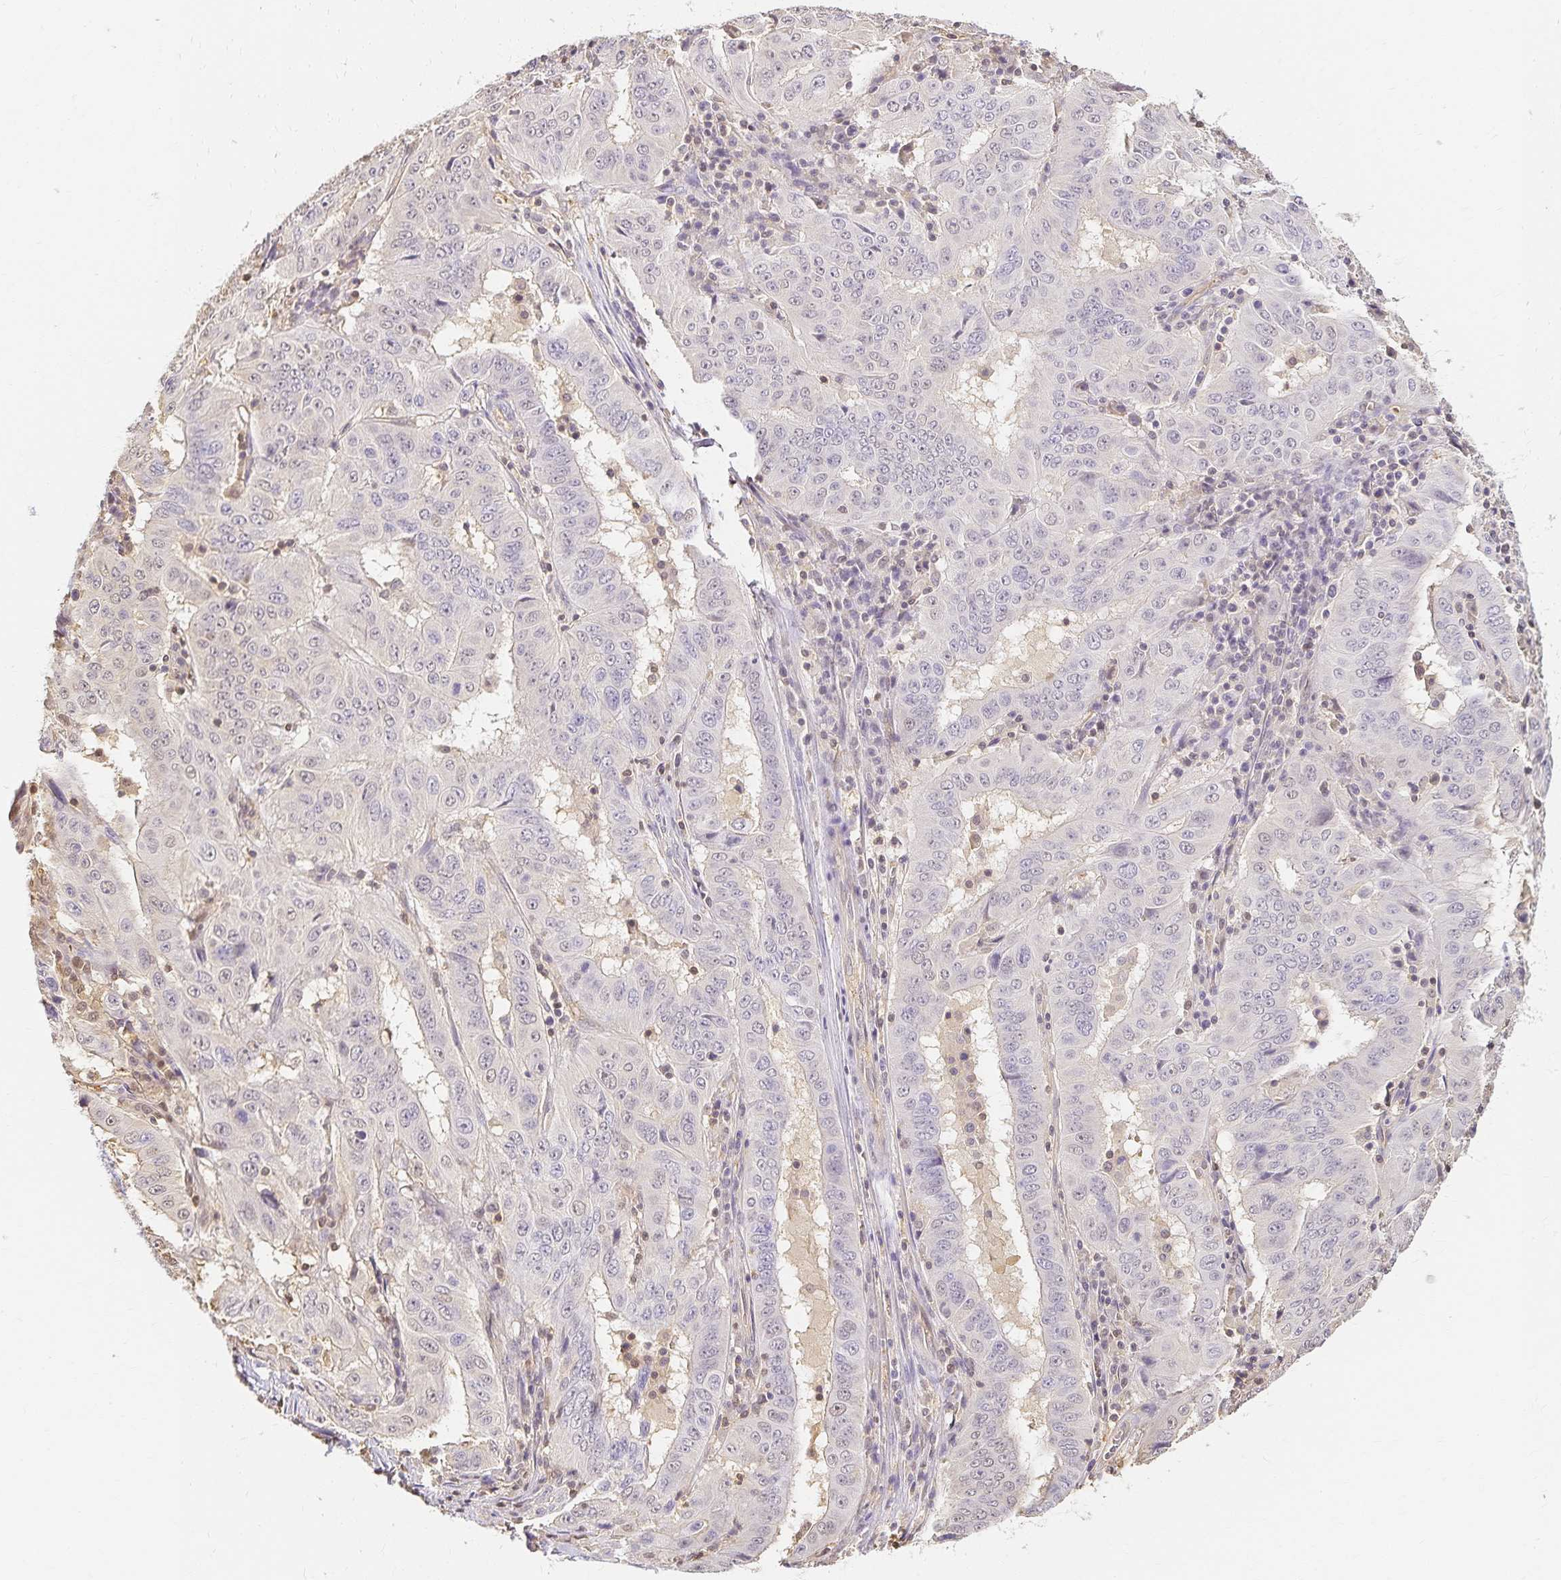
{"staining": {"intensity": "negative", "quantity": "none", "location": "none"}, "tissue": "pancreatic cancer", "cell_type": "Tumor cells", "image_type": "cancer", "snomed": [{"axis": "morphology", "description": "Adenocarcinoma, NOS"}, {"axis": "topography", "description": "Pancreas"}], "caption": "Immunohistochemical staining of pancreatic adenocarcinoma displays no significant positivity in tumor cells.", "gene": "AZGP1", "patient": {"sex": "male", "age": 63}}